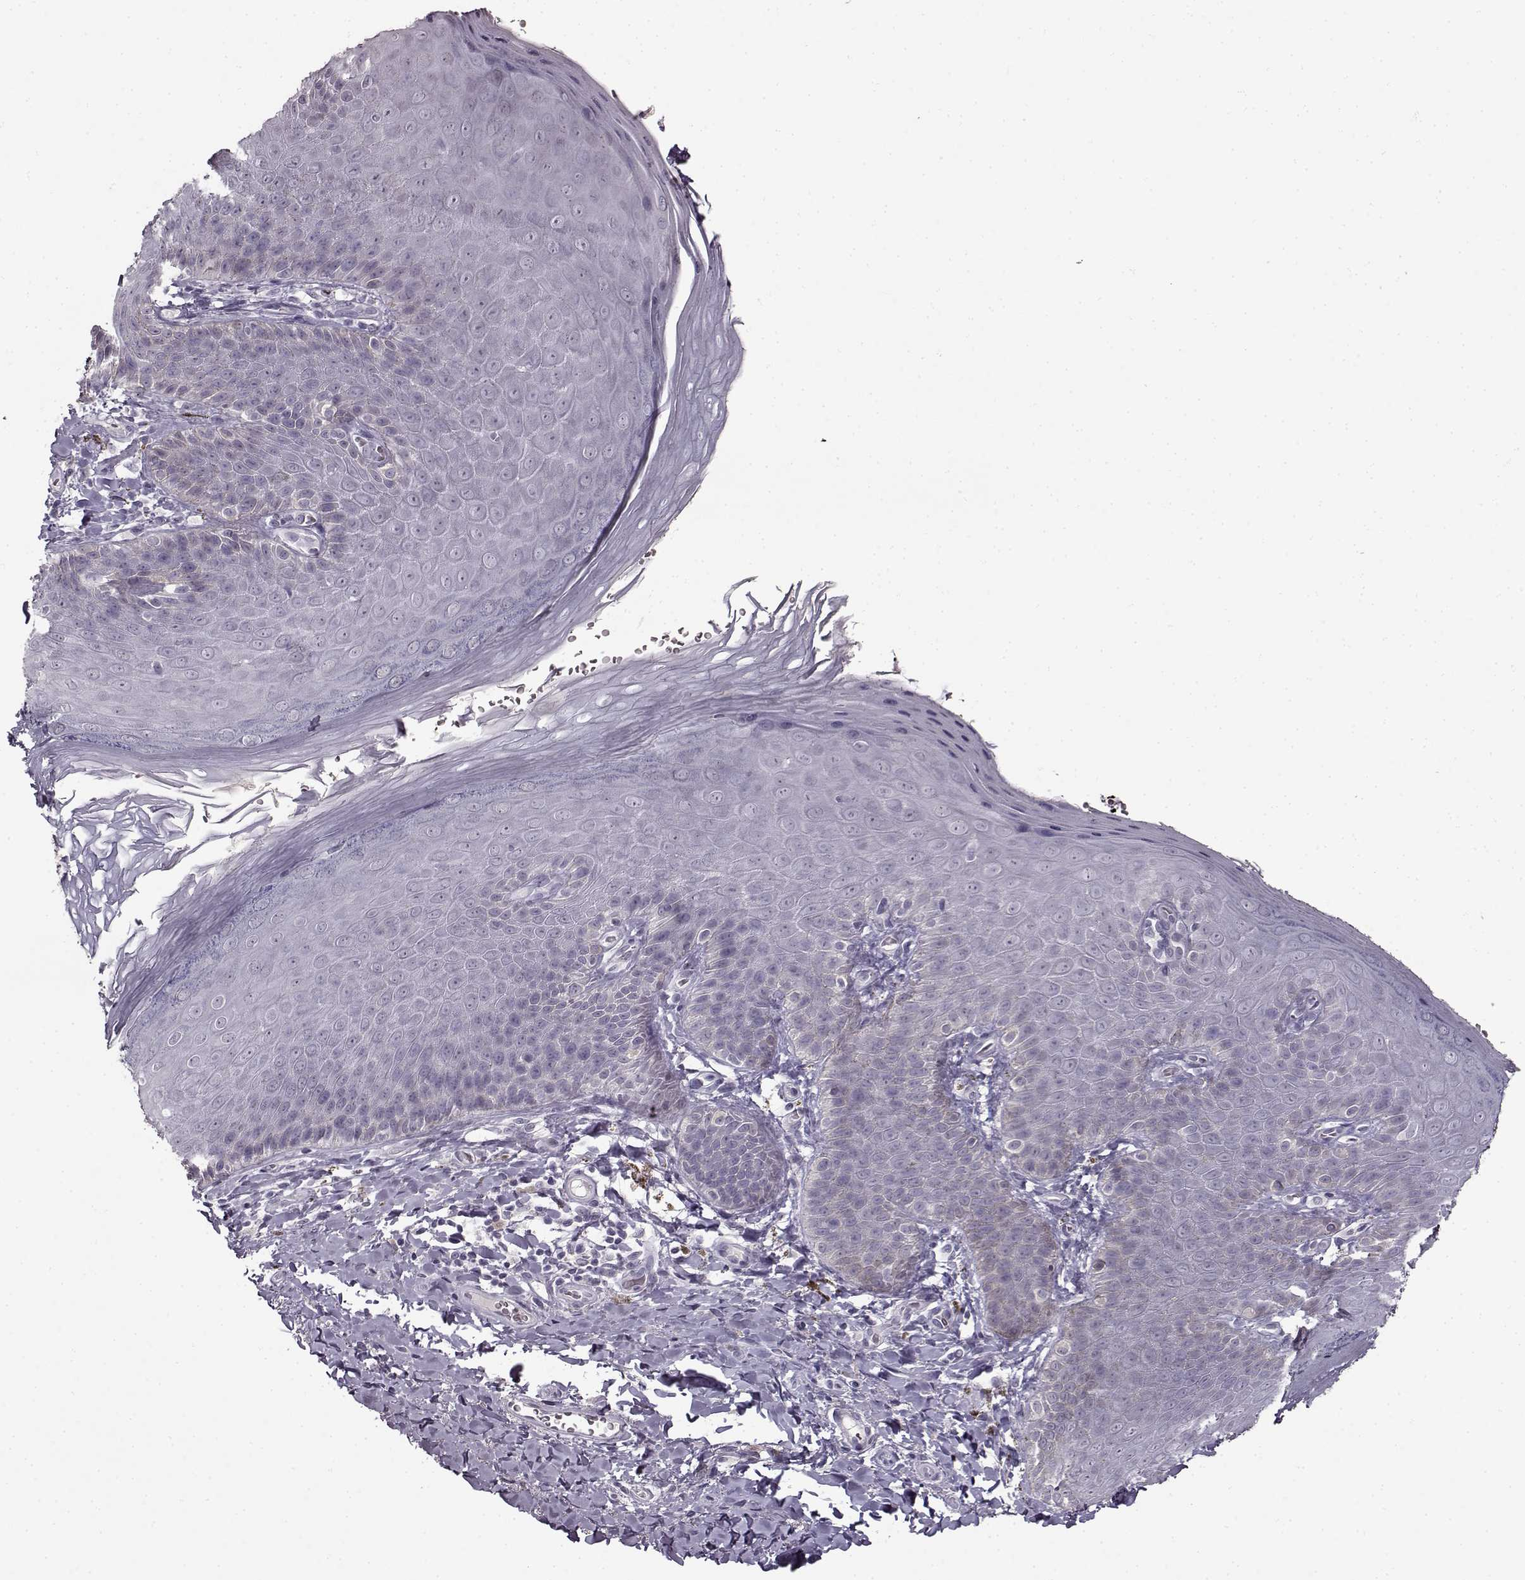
{"staining": {"intensity": "negative", "quantity": "none", "location": "none"}, "tissue": "skin", "cell_type": "Epidermal cells", "image_type": "normal", "snomed": [{"axis": "morphology", "description": "Normal tissue, NOS"}, {"axis": "topography", "description": "Anal"}], "caption": "IHC histopathology image of normal skin: human skin stained with DAB shows no significant protein staining in epidermal cells.", "gene": "FSHB", "patient": {"sex": "male", "age": 53}}